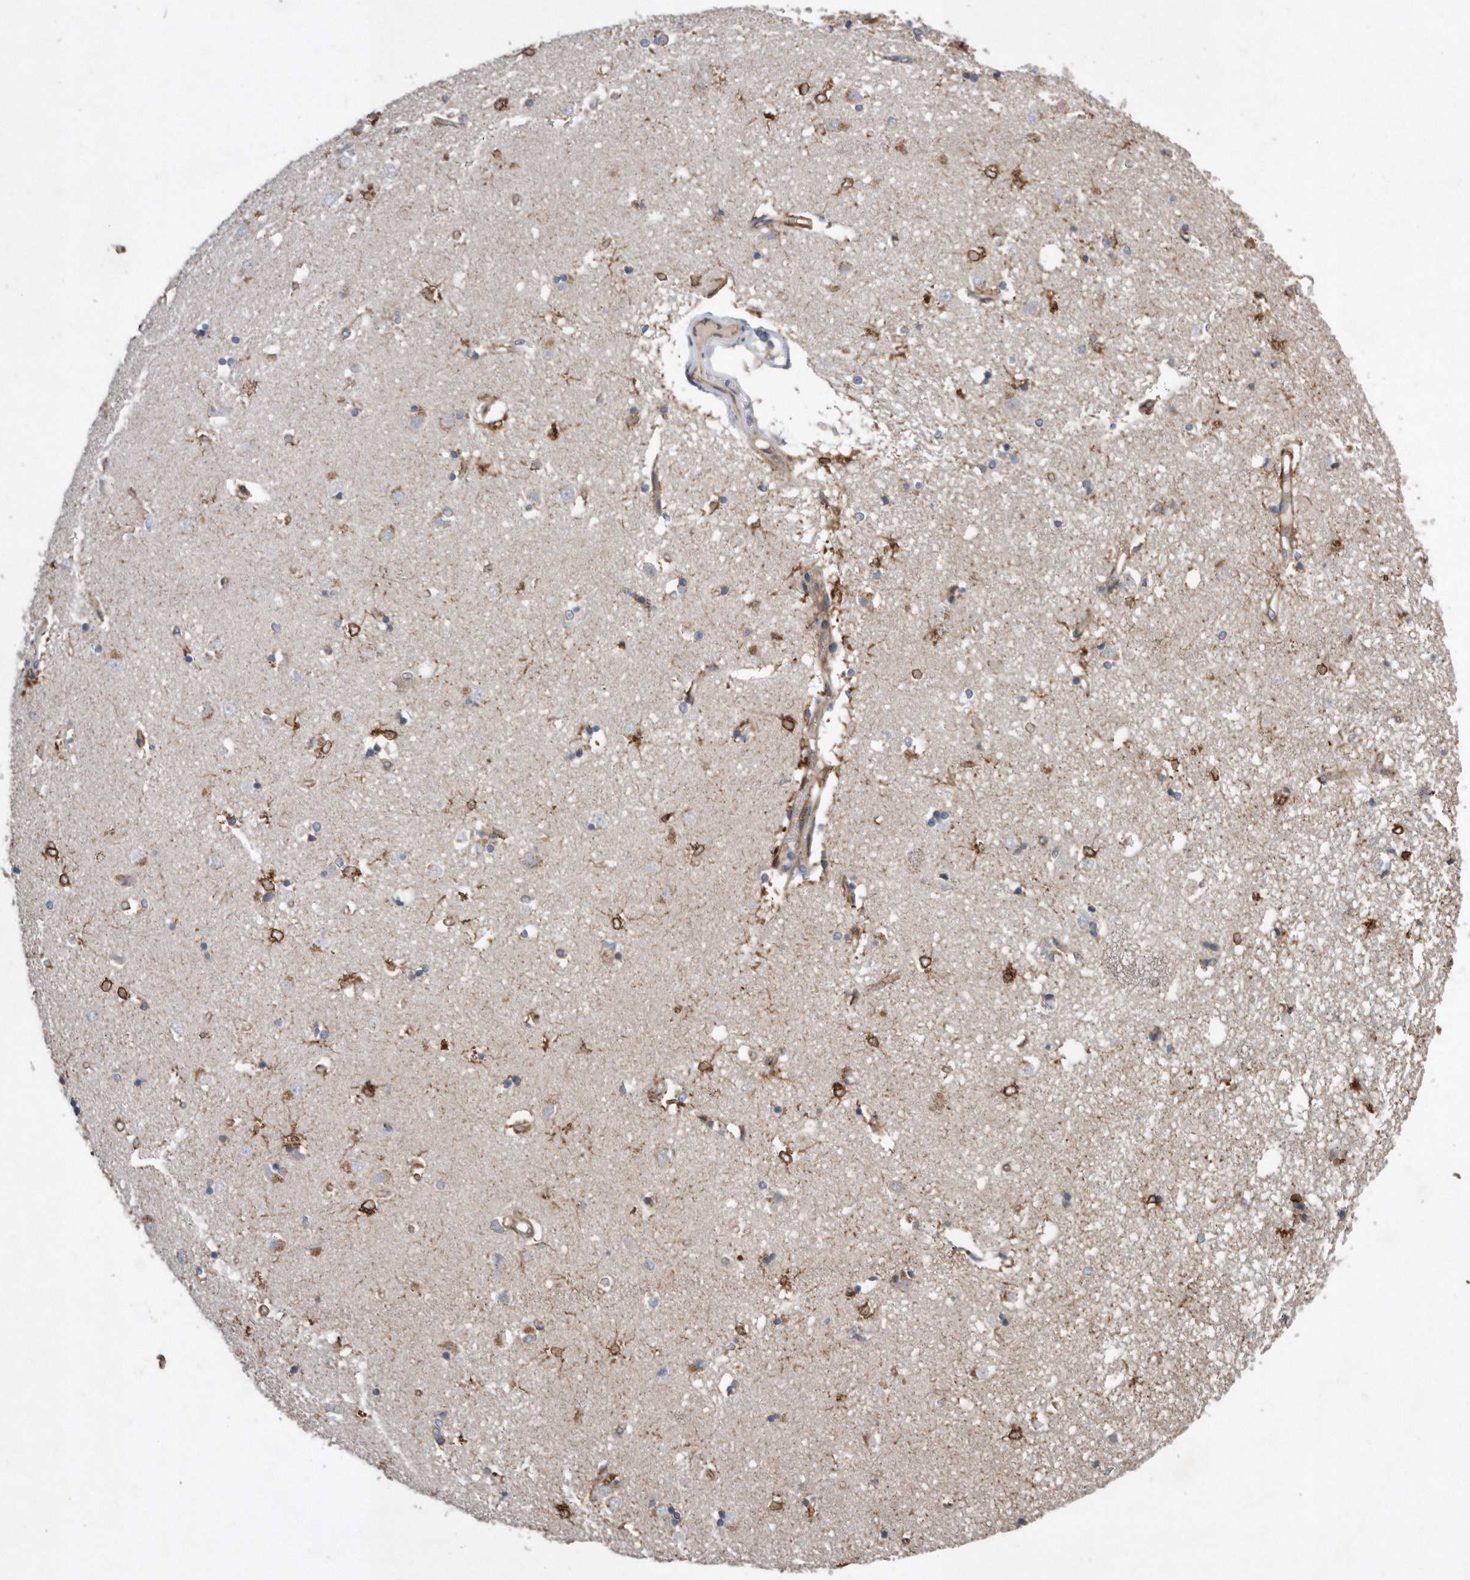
{"staining": {"intensity": "strong", "quantity": "25%-75%", "location": "cytoplasmic/membranous"}, "tissue": "caudate", "cell_type": "Glial cells", "image_type": "normal", "snomed": [{"axis": "morphology", "description": "Normal tissue, NOS"}, {"axis": "topography", "description": "Lateral ventricle wall"}], "caption": "Immunohistochemical staining of benign human caudate exhibits 25%-75% levels of strong cytoplasmic/membranous protein expression in approximately 25%-75% of glial cells.", "gene": "PON2", "patient": {"sex": "male", "age": 45}}